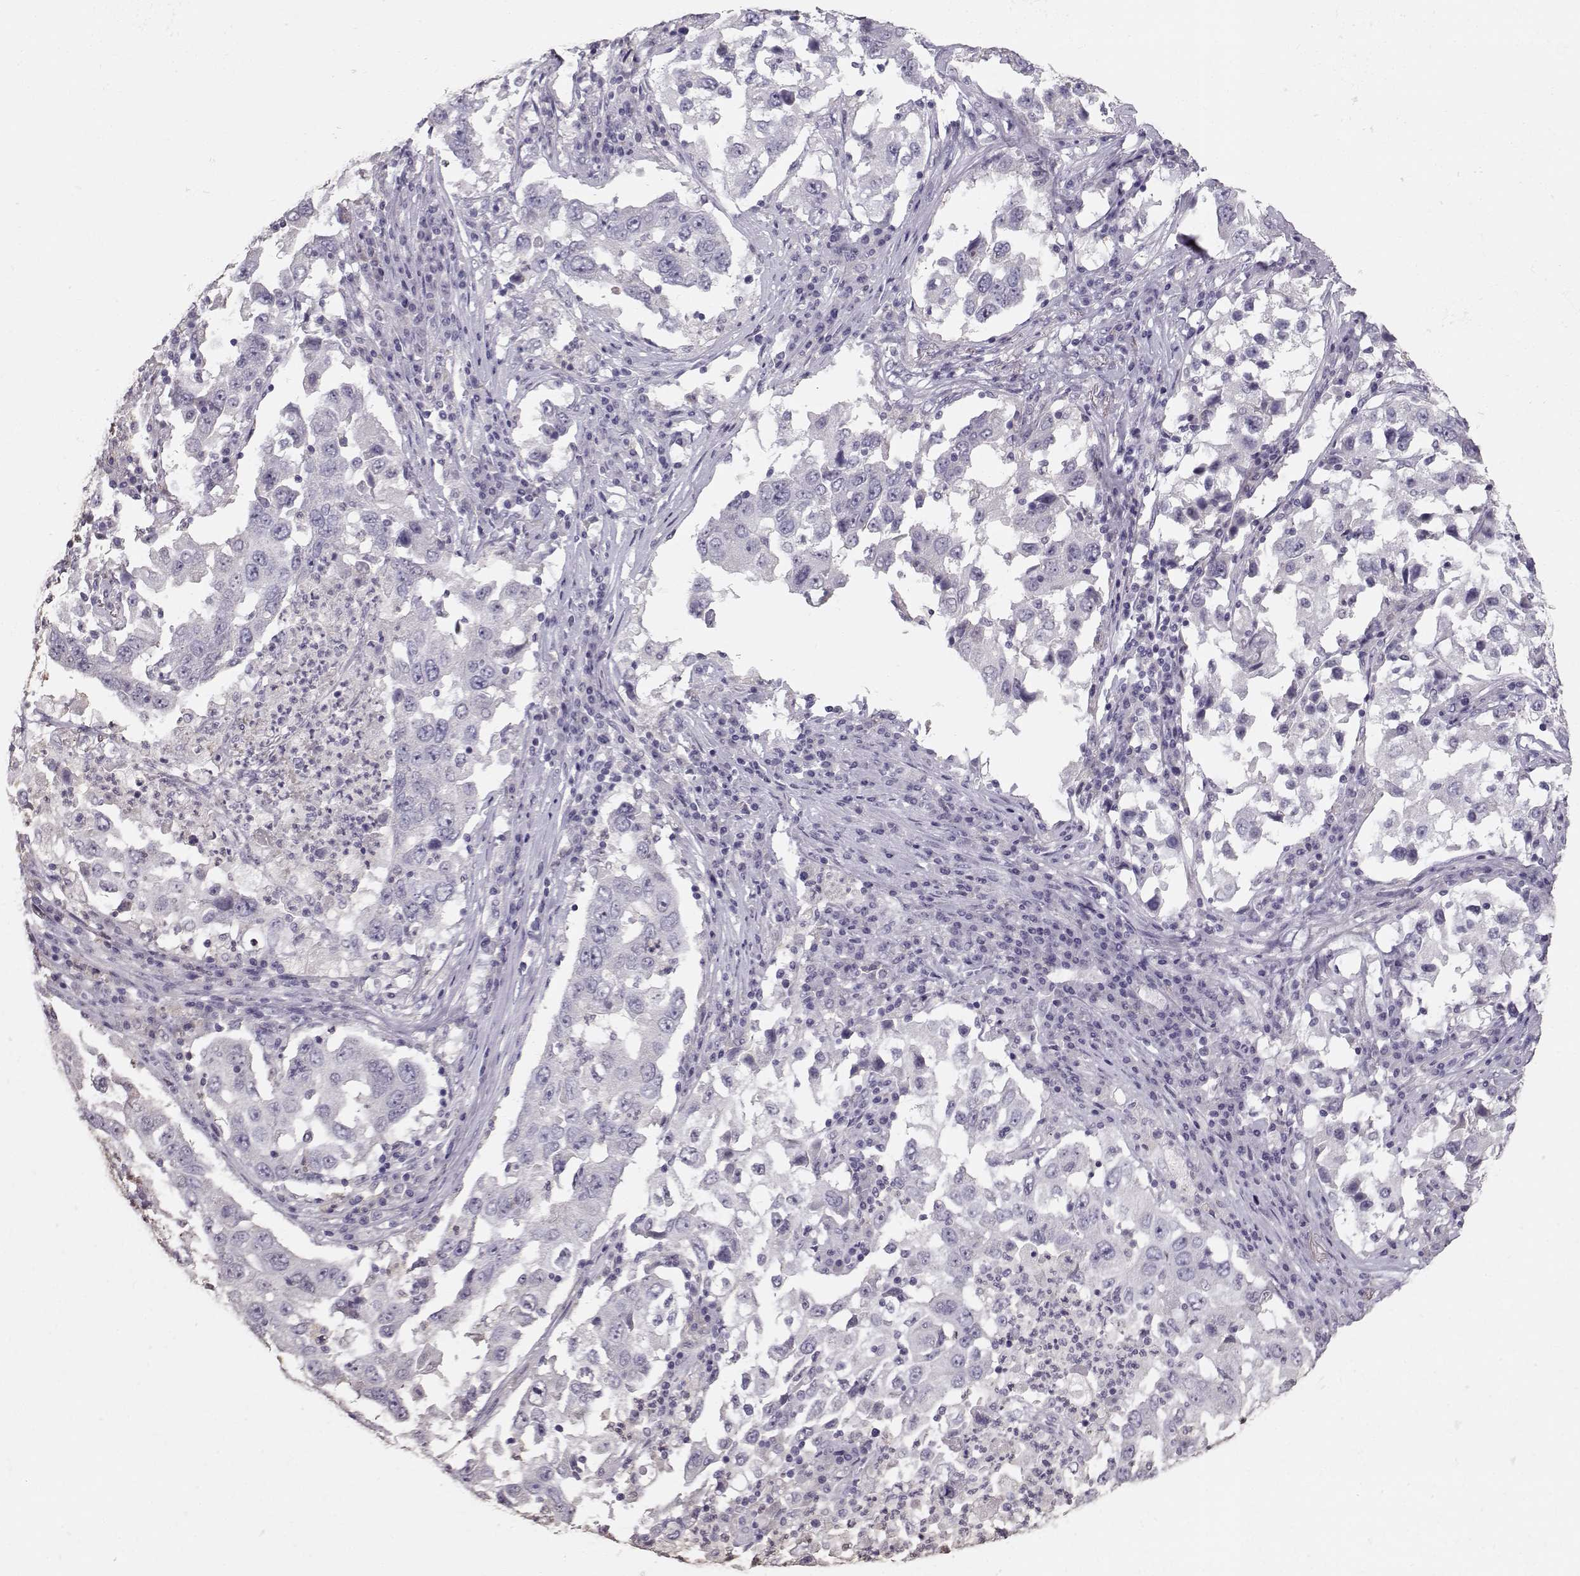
{"staining": {"intensity": "negative", "quantity": "none", "location": "none"}, "tissue": "lung cancer", "cell_type": "Tumor cells", "image_type": "cancer", "snomed": [{"axis": "morphology", "description": "Adenocarcinoma, NOS"}, {"axis": "topography", "description": "Lung"}], "caption": "An immunohistochemistry micrograph of lung adenocarcinoma is shown. There is no staining in tumor cells of lung adenocarcinoma.", "gene": "POU1F1", "patient": {"sex": "male", "age": 73}}